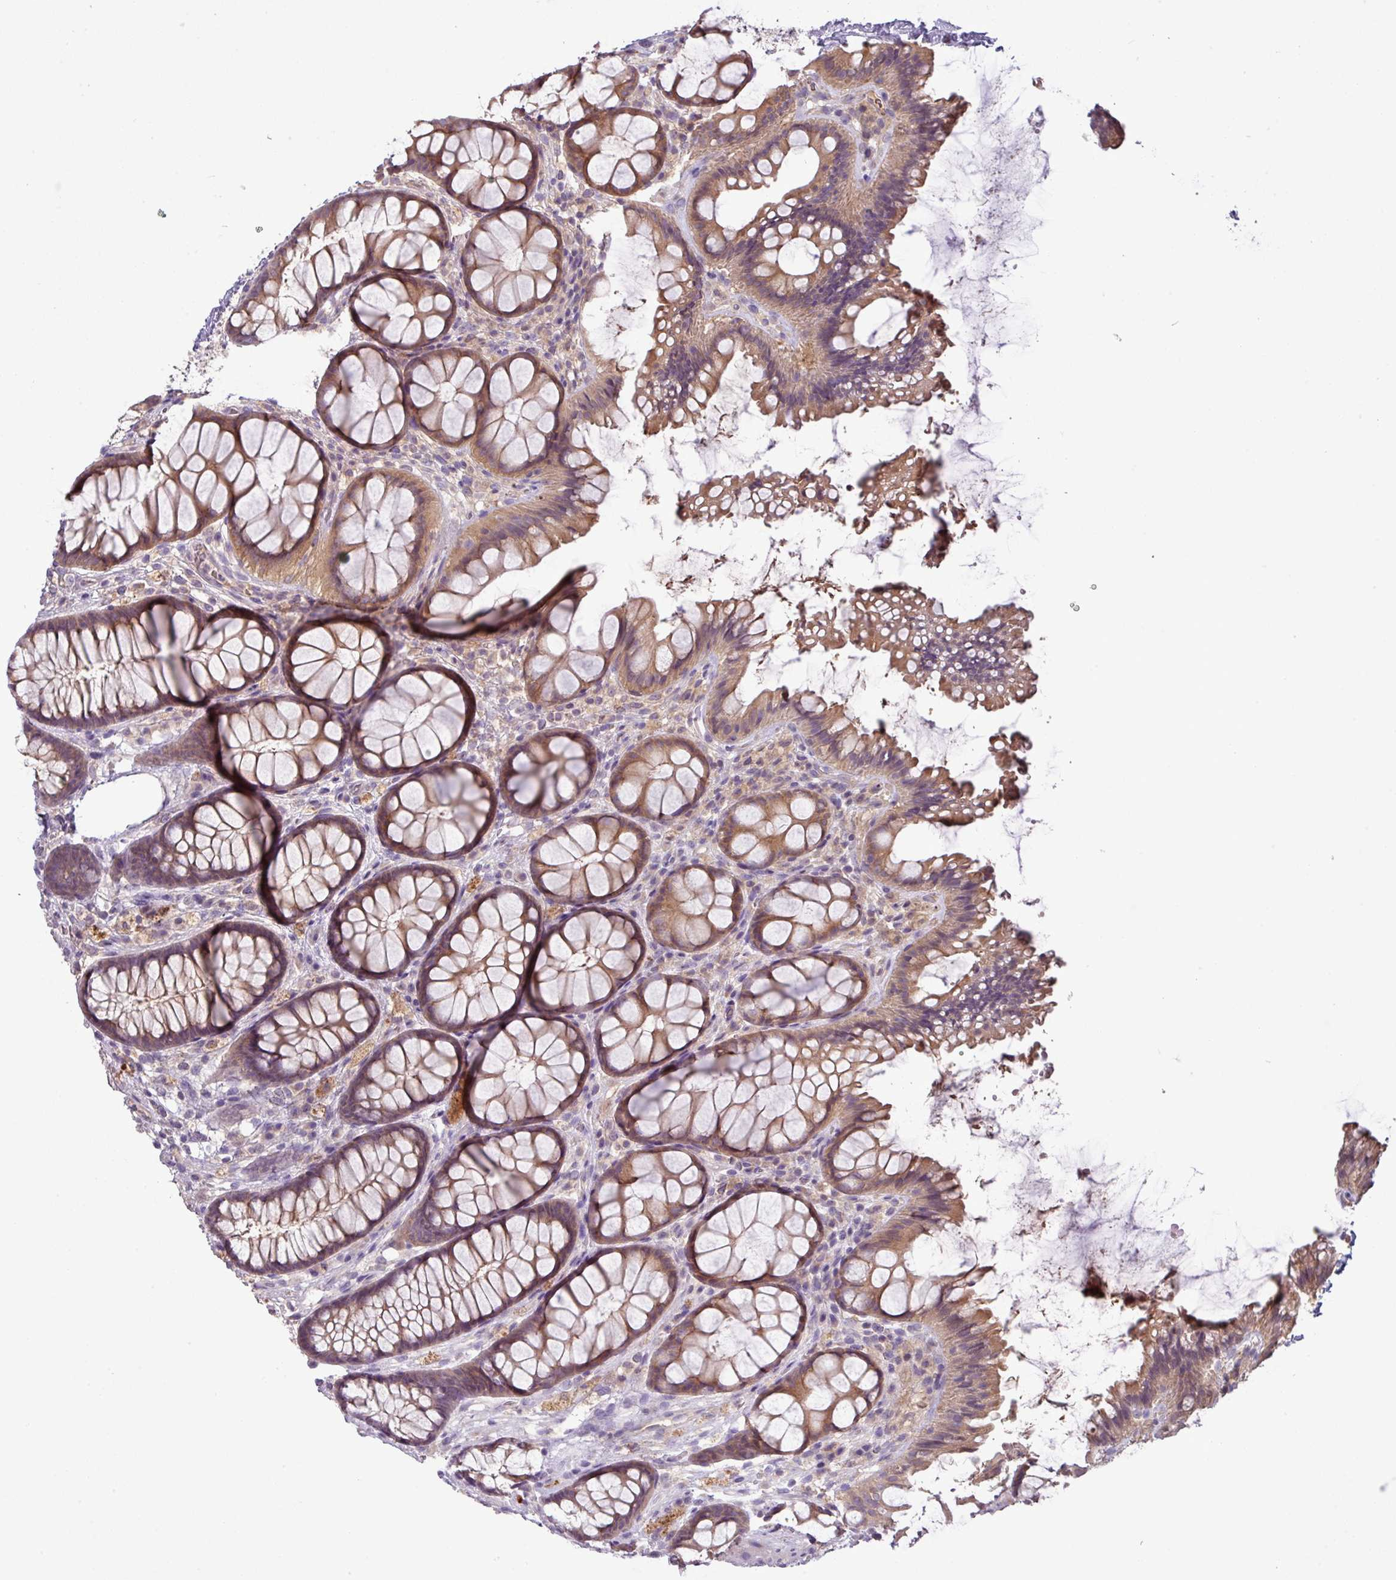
{"staining": {"intensity": "moderate", "quantity": ">75%", "location": "cytoplasmic/membranous"}, "tissue": "rectum", "cell_type": "Glandular cells", "image_type": "normal", "snomed": [{"axis": "morphology", "description": "Normal tissue, NOS"}, {"axis": "topography", "description": "Rectum"}], "caption": "An immunohistochemistry (IHC) histopathology image of benign tissue is shown. Protein staining in brown shows moderate cytoplasmic/membranous positivity in rectum within glandular cells.", "gene": "TMEM62", "patient": {"sex": "female", "age": 67}}